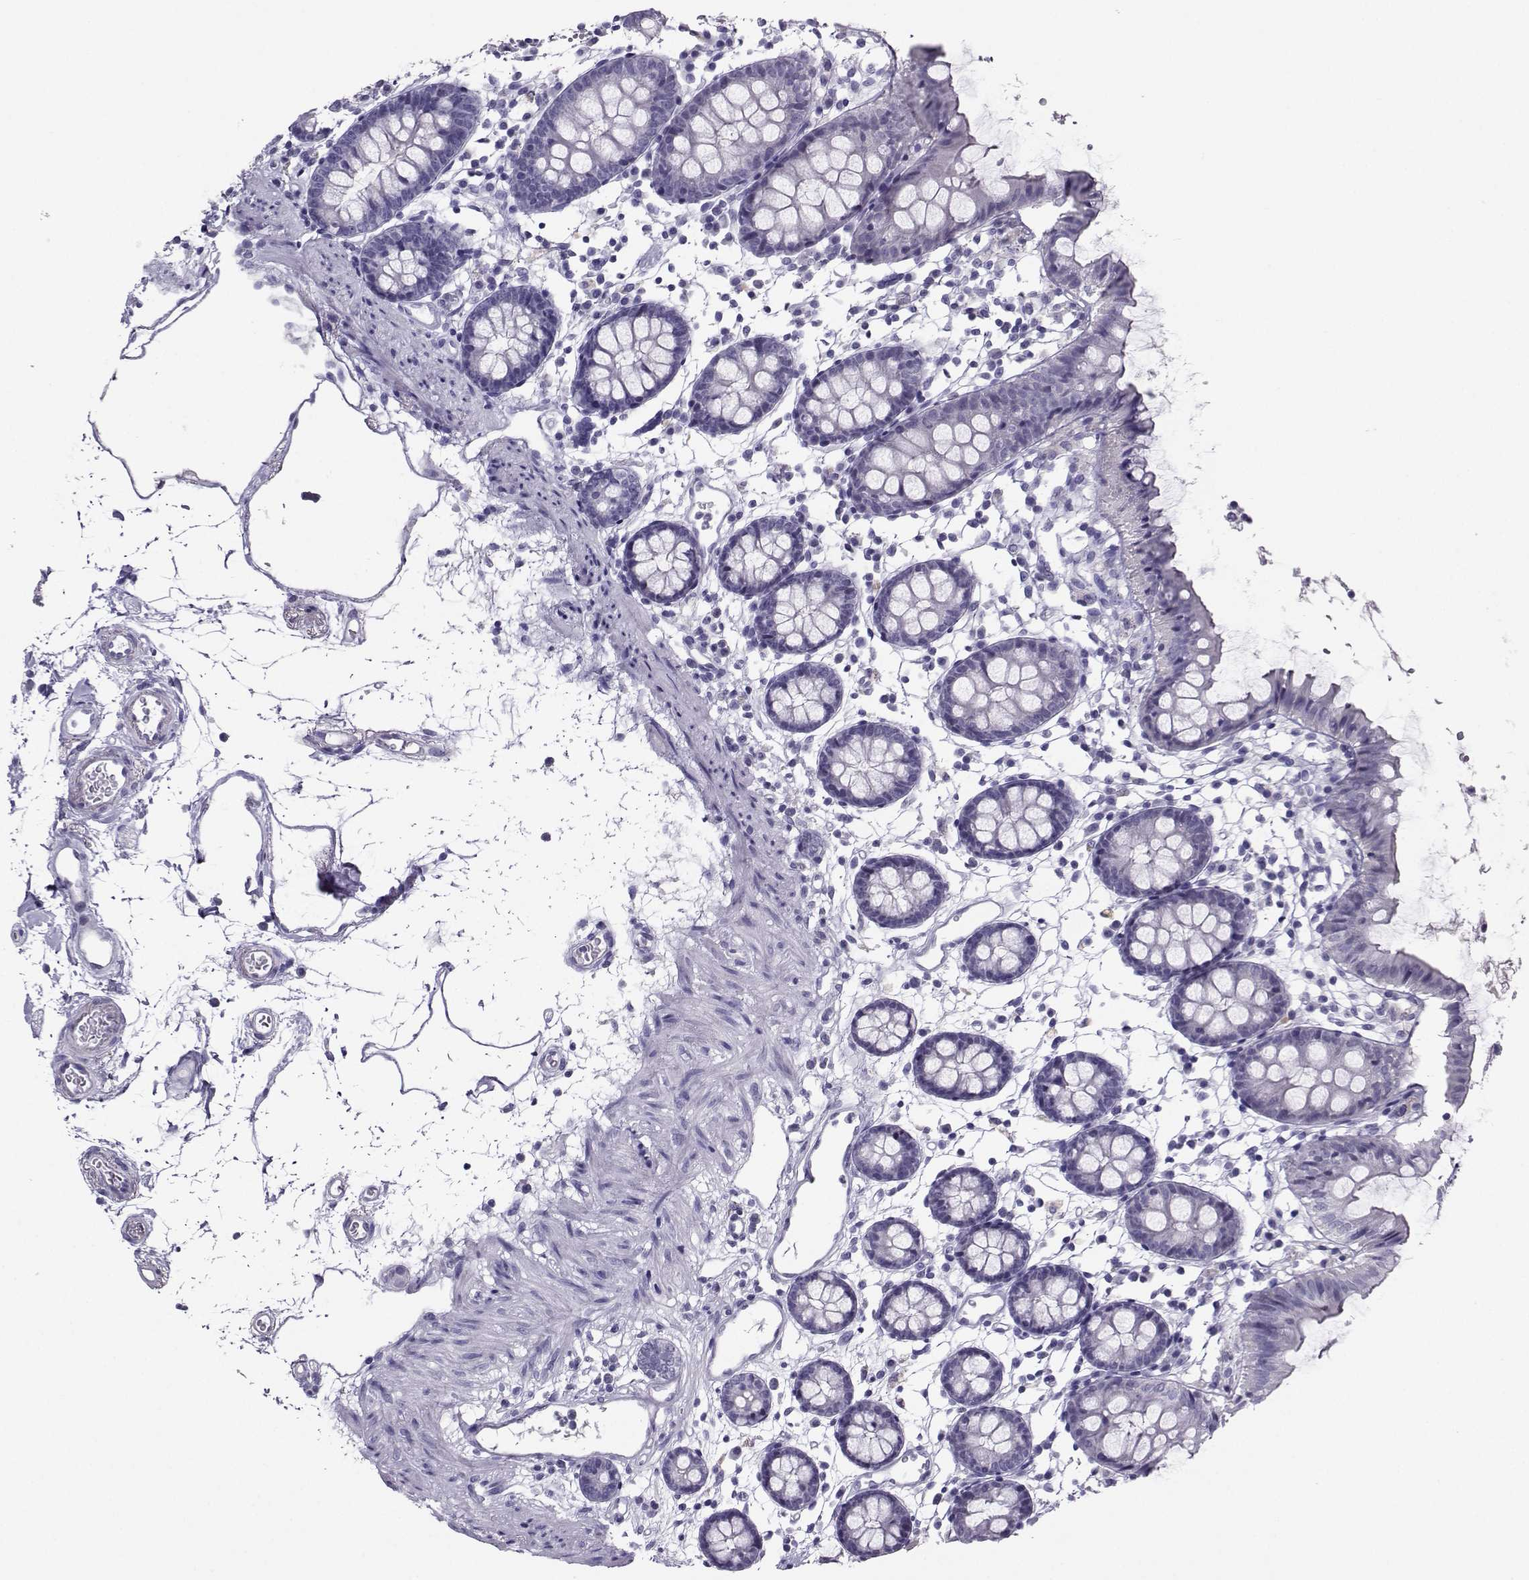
{"staining": {"intensity": "negative", "quantity": "none", "location": "none"}, "tissue": "colon", "cell_type": "Endothelial cells", "image_type": "normal", "snomed": [{"axis": "morphology", "description": "Normal tissue, NOS"}, {"axis": "topography", "description": "Colon"}], "caption": "Human colon stained for a protein using IHC reveals no staining in endothelial cells.", "gene": "PGK1", "patient": {"sex": "female", "age": 84}}